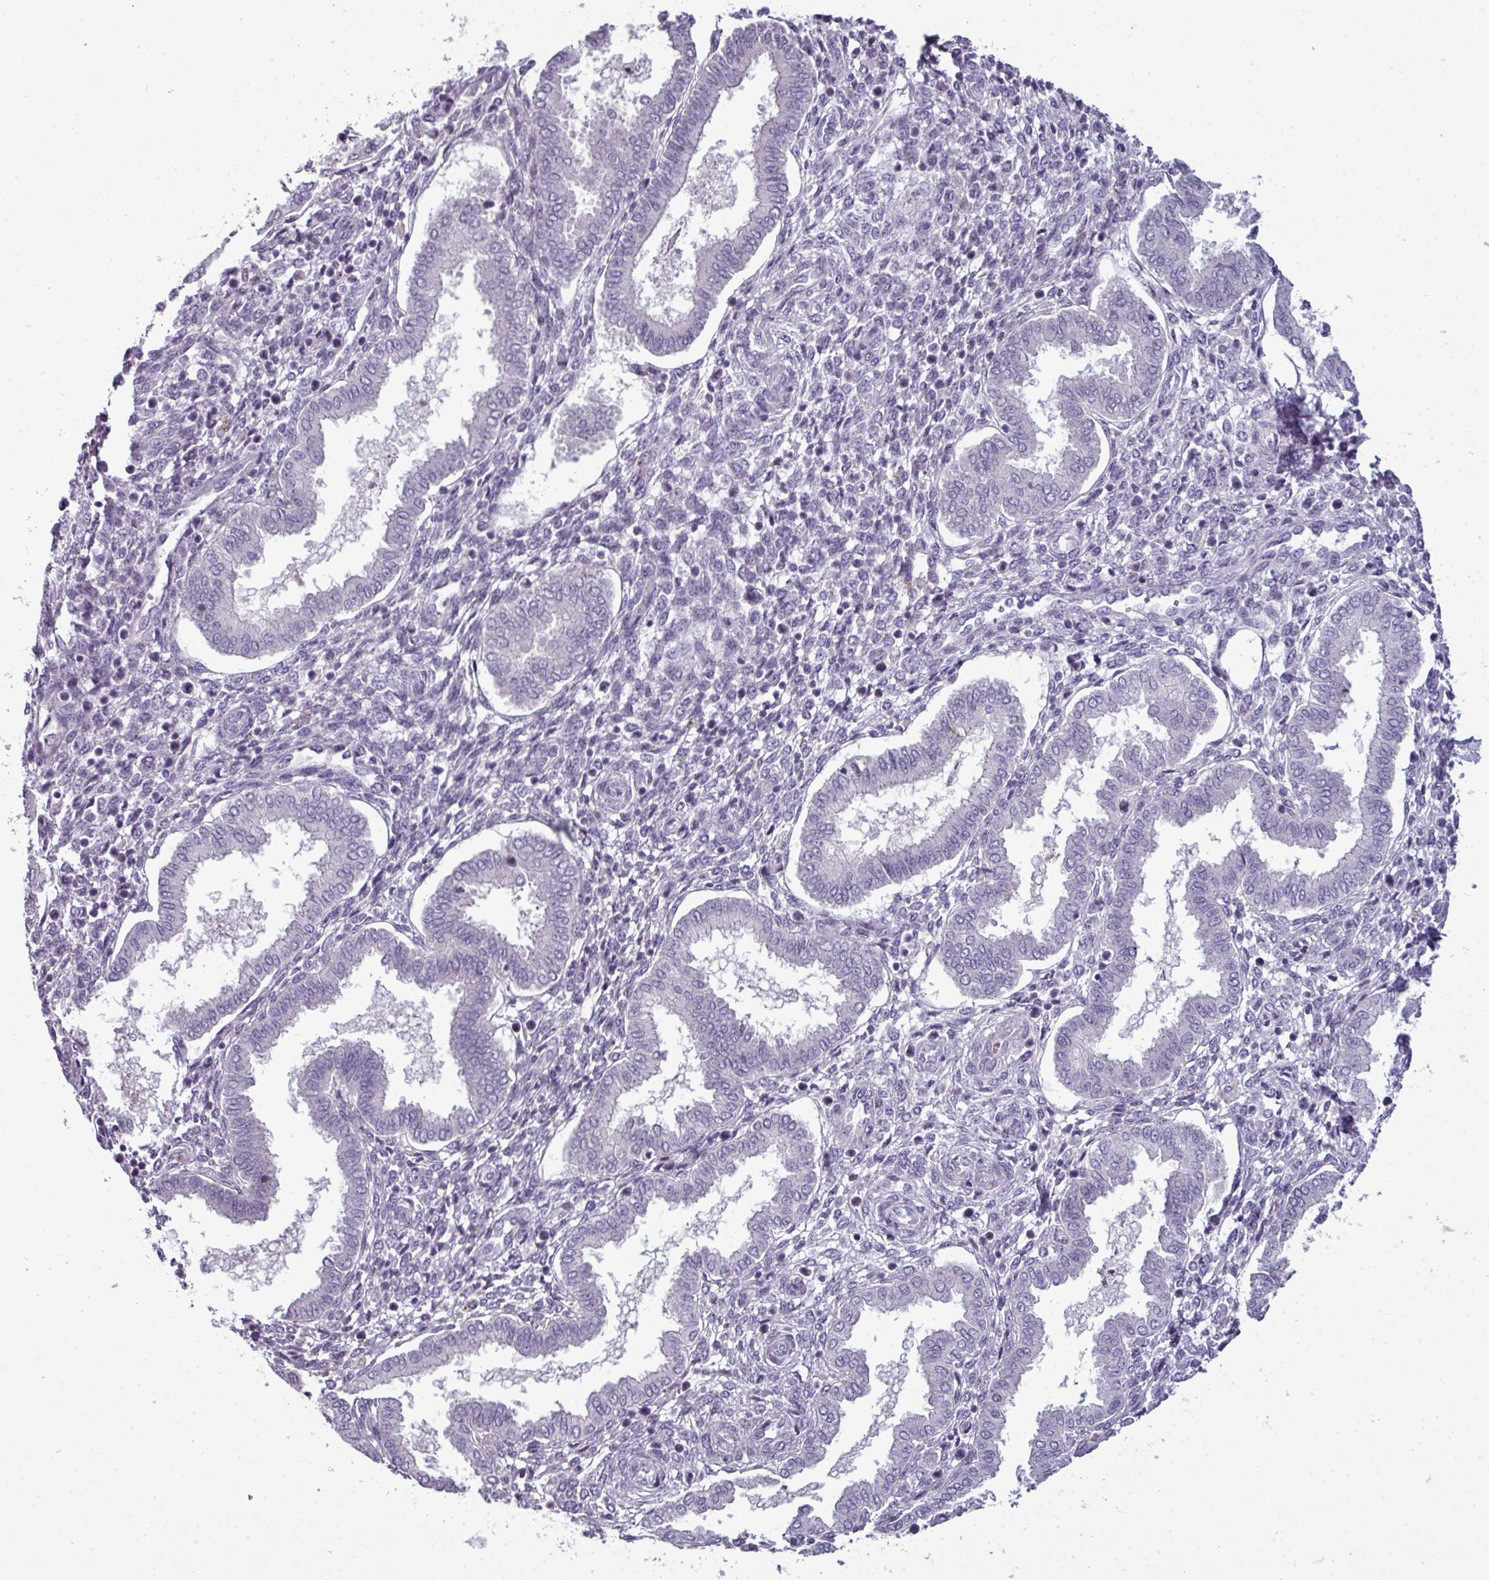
{"staining": {"intensity": "negative", "quantity": "none", "location": "none"}, "tissue": "endometrium", "cell_type": "Cells in endometrial stroma", "image_type": "normal", "snomed": [{"axis": "morphology", "description": "Normal tissue, NOS"}, {"axis": "topography", "description": "Endometrium"}], "caption": "The micrograph displays no staining of cells in endometrial stroma in benign endometrium.", "gene": "TMEFF1", "patient": {"sex": "female", "age": 24}}